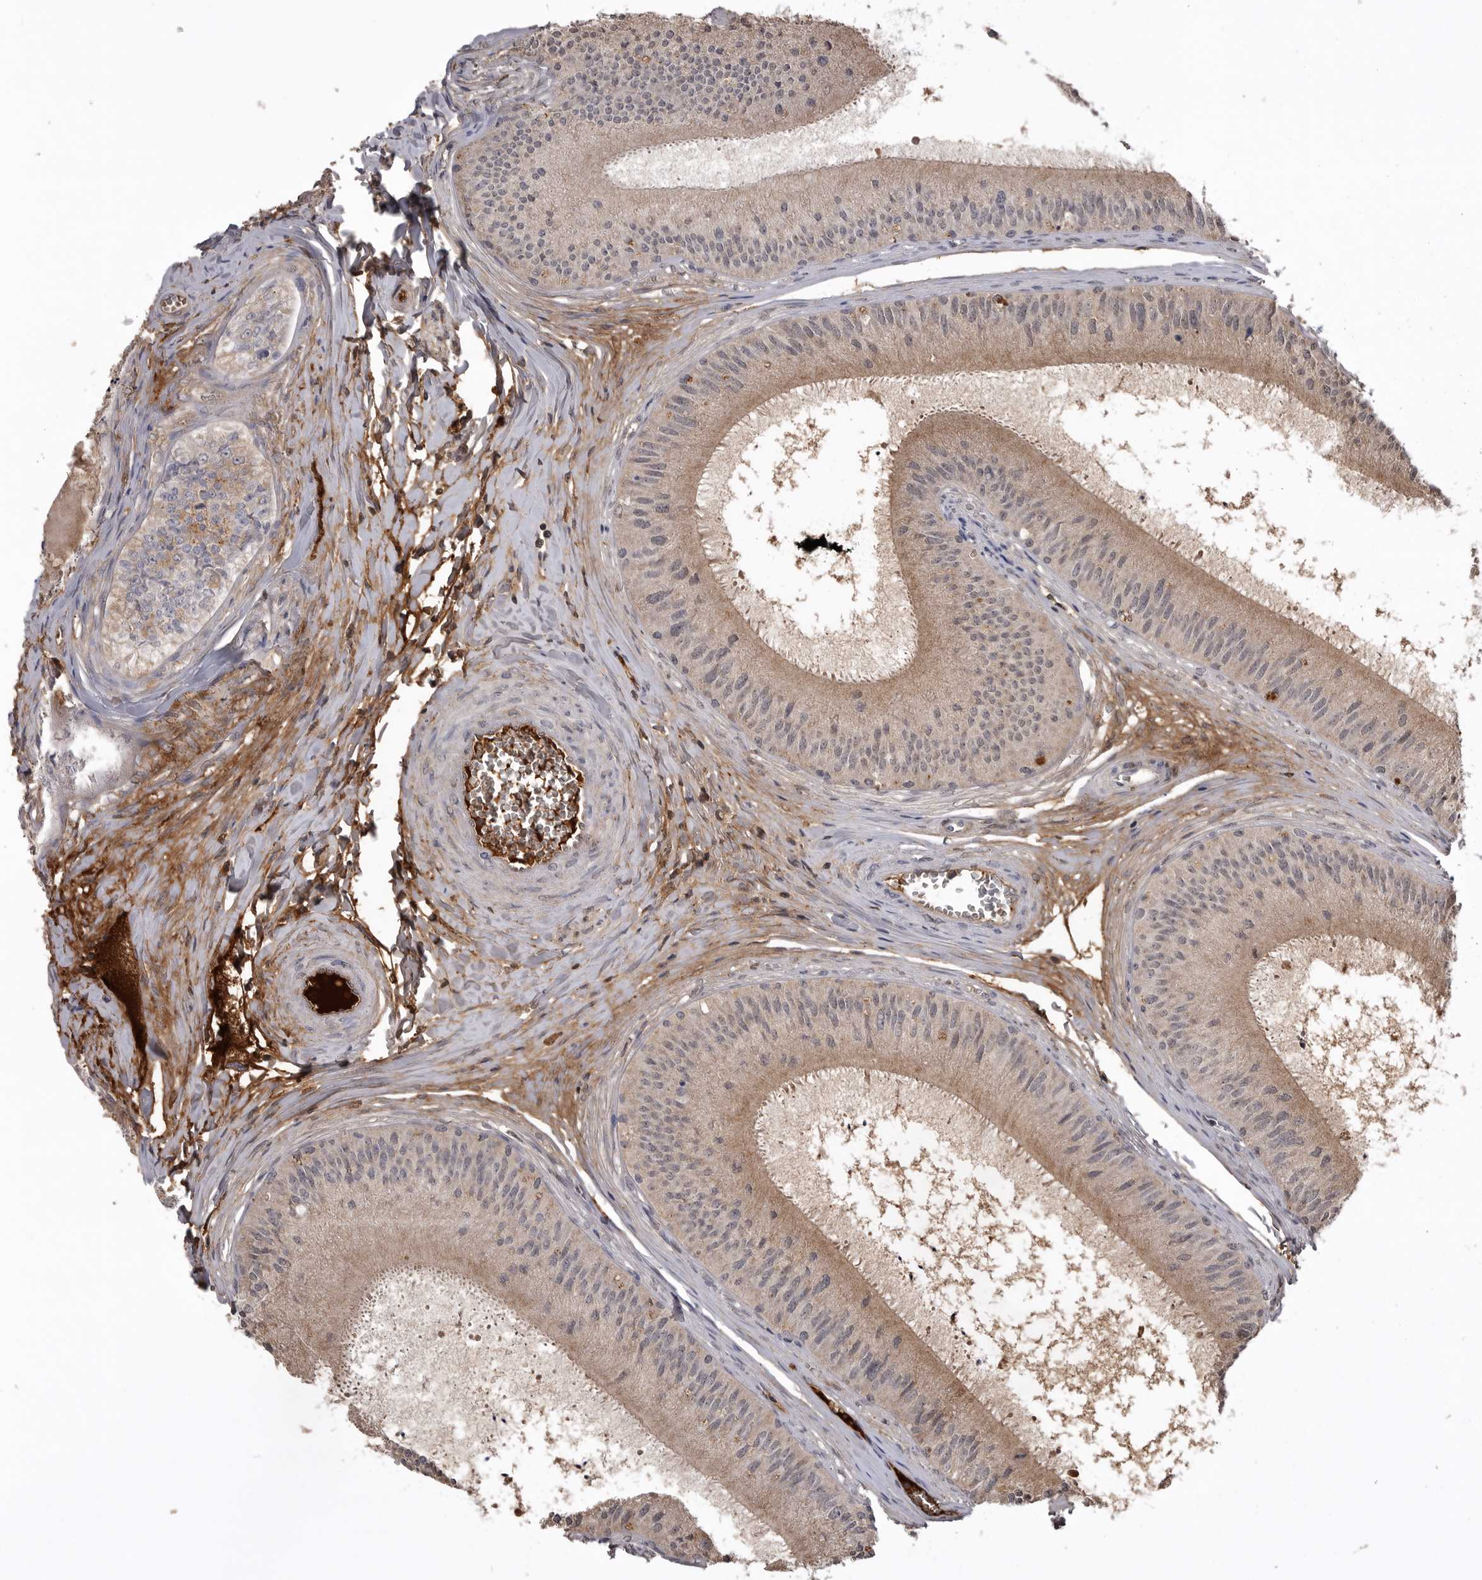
{"staining": {"intensity": "weak", "quantity": ">75%", "location": "cytoplasmic/membranous"}, "tissue": "epididymis", "cell_type": "Glandular cells", "image_type": "normal", "snomed": [{"axis": "morphology", "description": "Normal tissue, NOS"}, {"axis": "topography", "description": "Epididymis"}], "caption": "Protein staining displays weak cytoplasmic/membranous positivity in approximately >75% of glandular cells in benign epididymis.", "gene": "AHSG", "patient": {"sex": "male", "age": 31}}